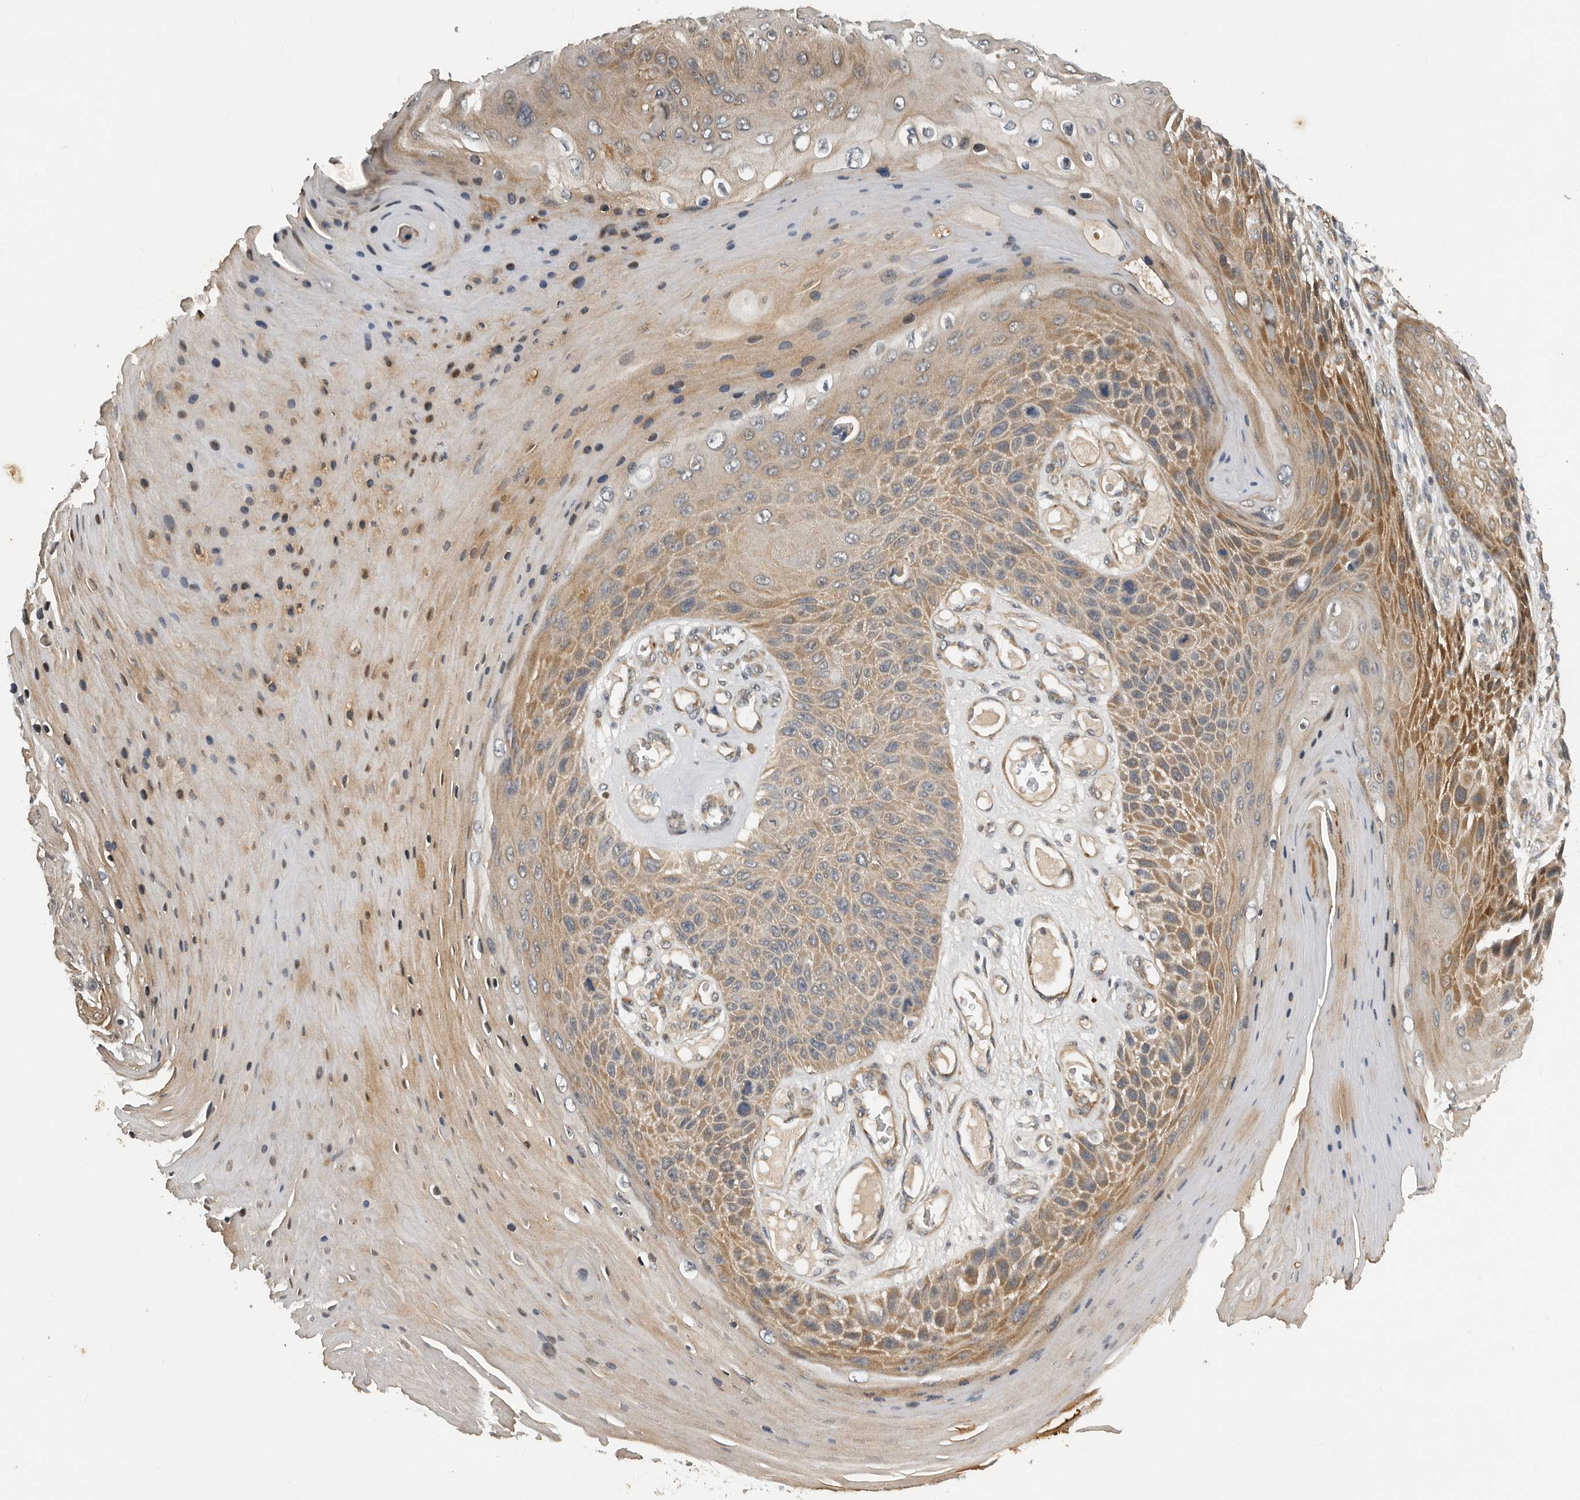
{"staining": {"intensity": "moderate", "quantity": ">75%", "location": "cytoplasmic/membranous"}, "tissue": "skin cancer", "cell_type": "Tumor cells", "image_type": "cancer", "snomed": [{"axis": "morphology", "description": "Squamous cell carcinoma, NOS"}, {"axis": "topography", "description": "Skin"}], "caption": "This micrograph exhibits IHC staining of skin cancer, with medium moderate cytoplasmic/membranous positivity in approximately >75% of tumor cells.", "gene": "RNF157", "patient": {"sex": "female", "age": 88}}